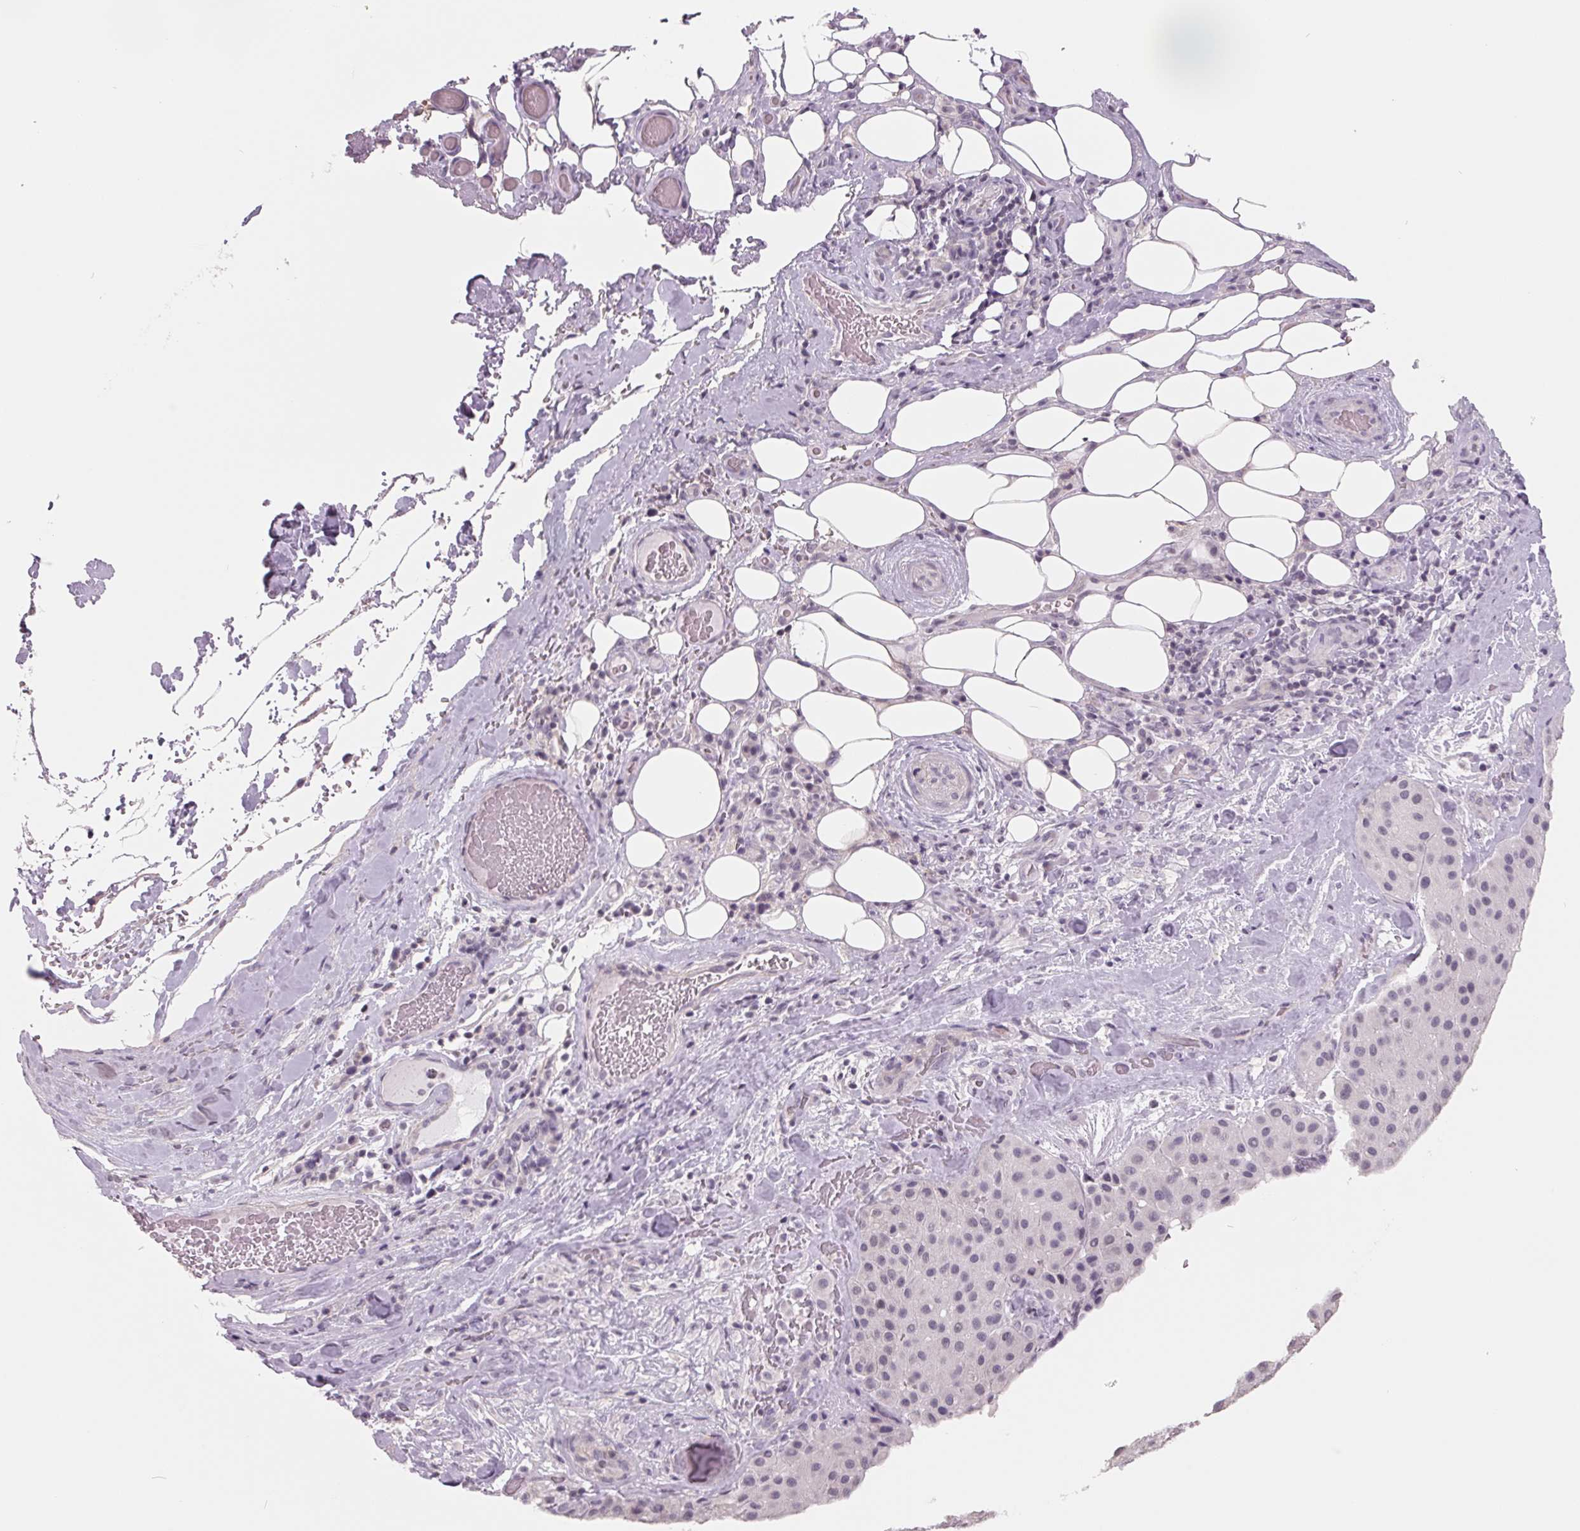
{"staining": {"intensity": "negative", "quantity": "none", "location": "none"}, "tissue": "melanoma", "cell_type": "Tumor cells", "image_type": "cancer", "snomed": [{"axis": "morphology", "description": "Malignant melanoma, Metastatic site"}, {"axis": "topography", "description": "Smooth muscle"}], "caption": "DAB immunohistochemical staining of malignant melanoma (metastatic site) reveals no significant staining in tumor cells.", "gene": "FTCD", "patient": {"sex": "male", "age": 41}}